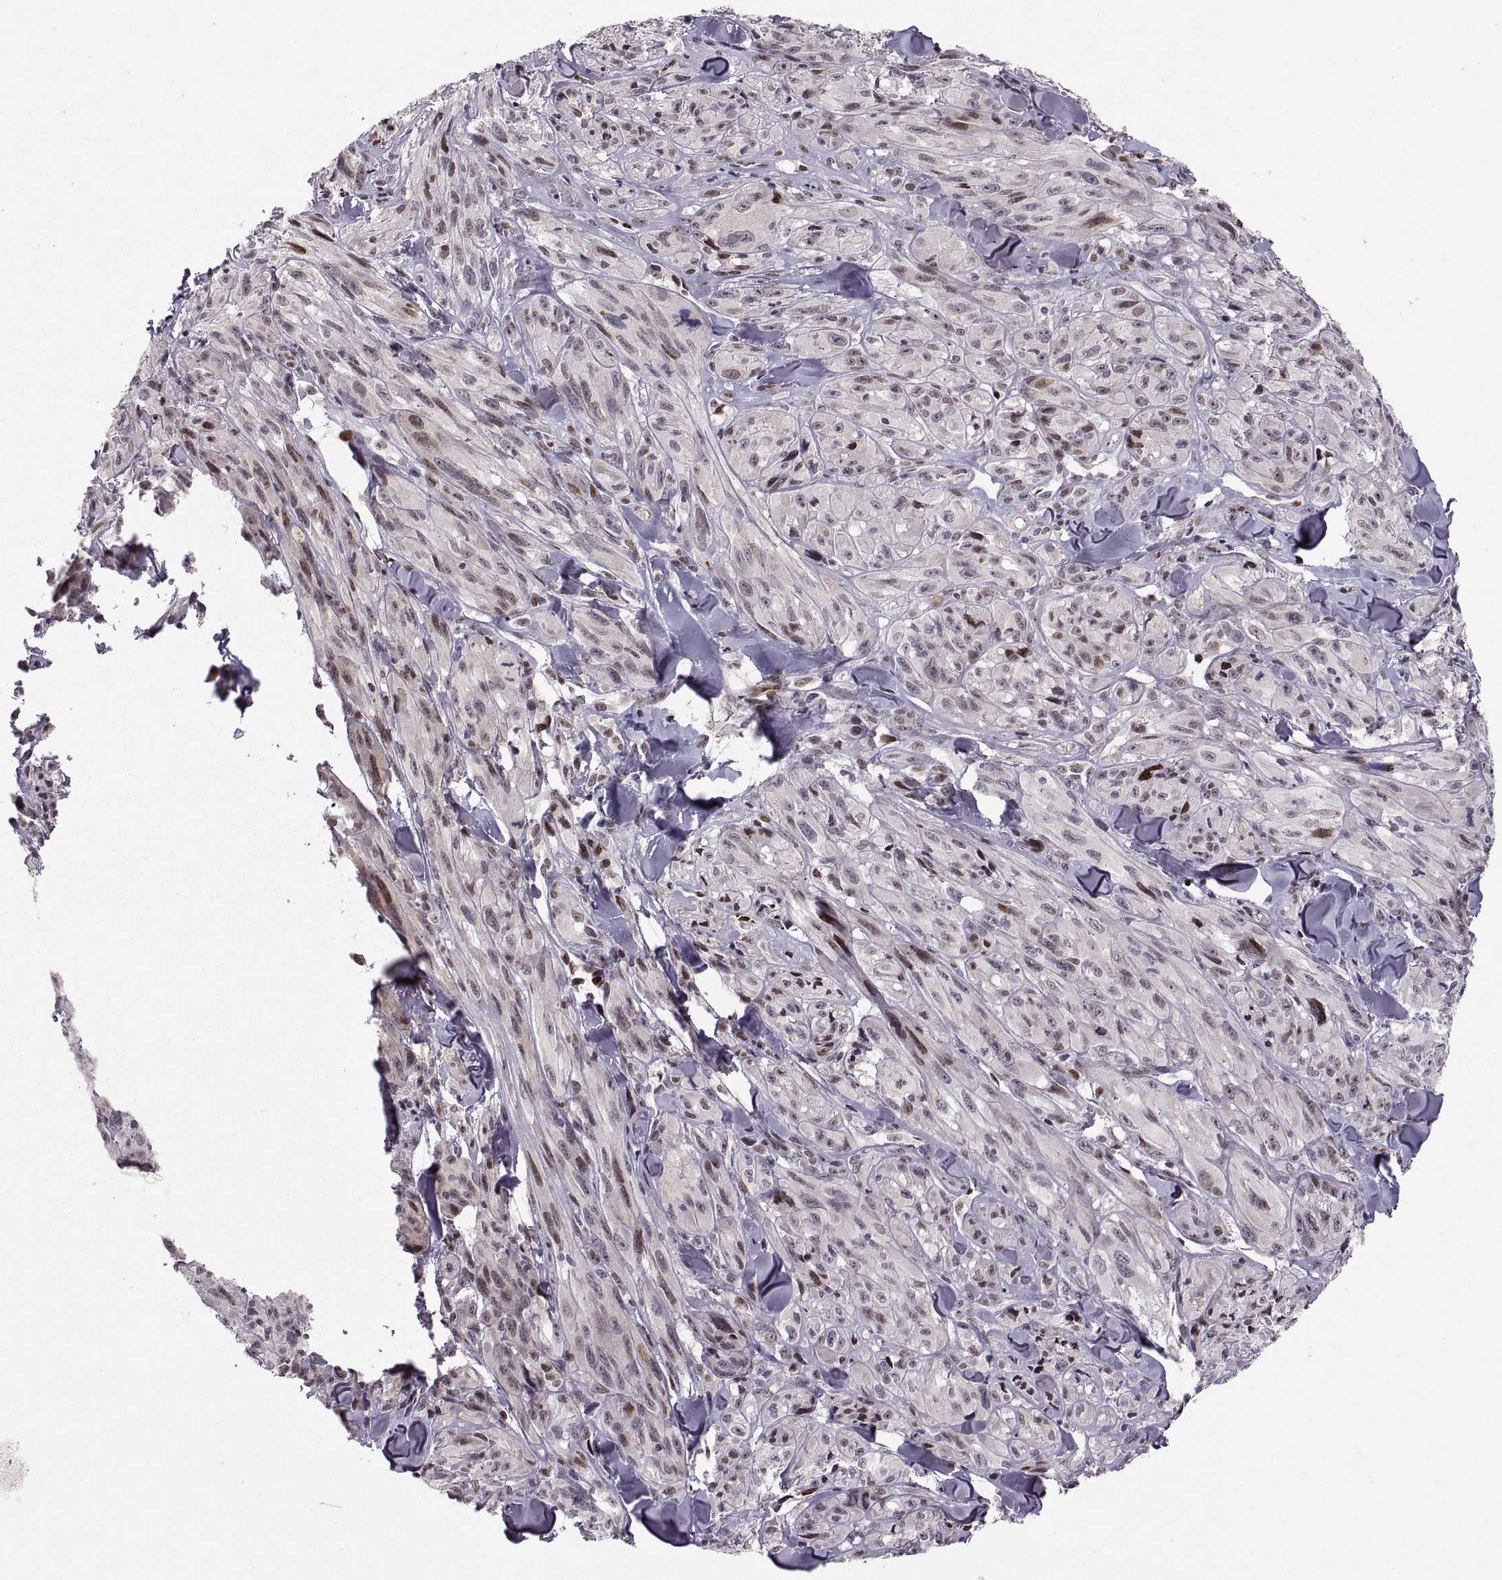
{"staining": {"intensity": "moderate", "quantity": "<25%", "location": "nuclear"}, "tissue": "melanoma", "cell_type": "Tumor cells", "image_type": "cancer", "snomed": [{"axis": "morphology", "description": "Malignant melanoma, NOS"}, {"axis": "topography", "description": "Skin"}], "caption": "Immunohistochemical staining of human melanoma shows moderate nuclear protein expression in about <25% of tumor cells.", "gene": "SNAI1", "patient": {"sex": "male", "age": 67}}